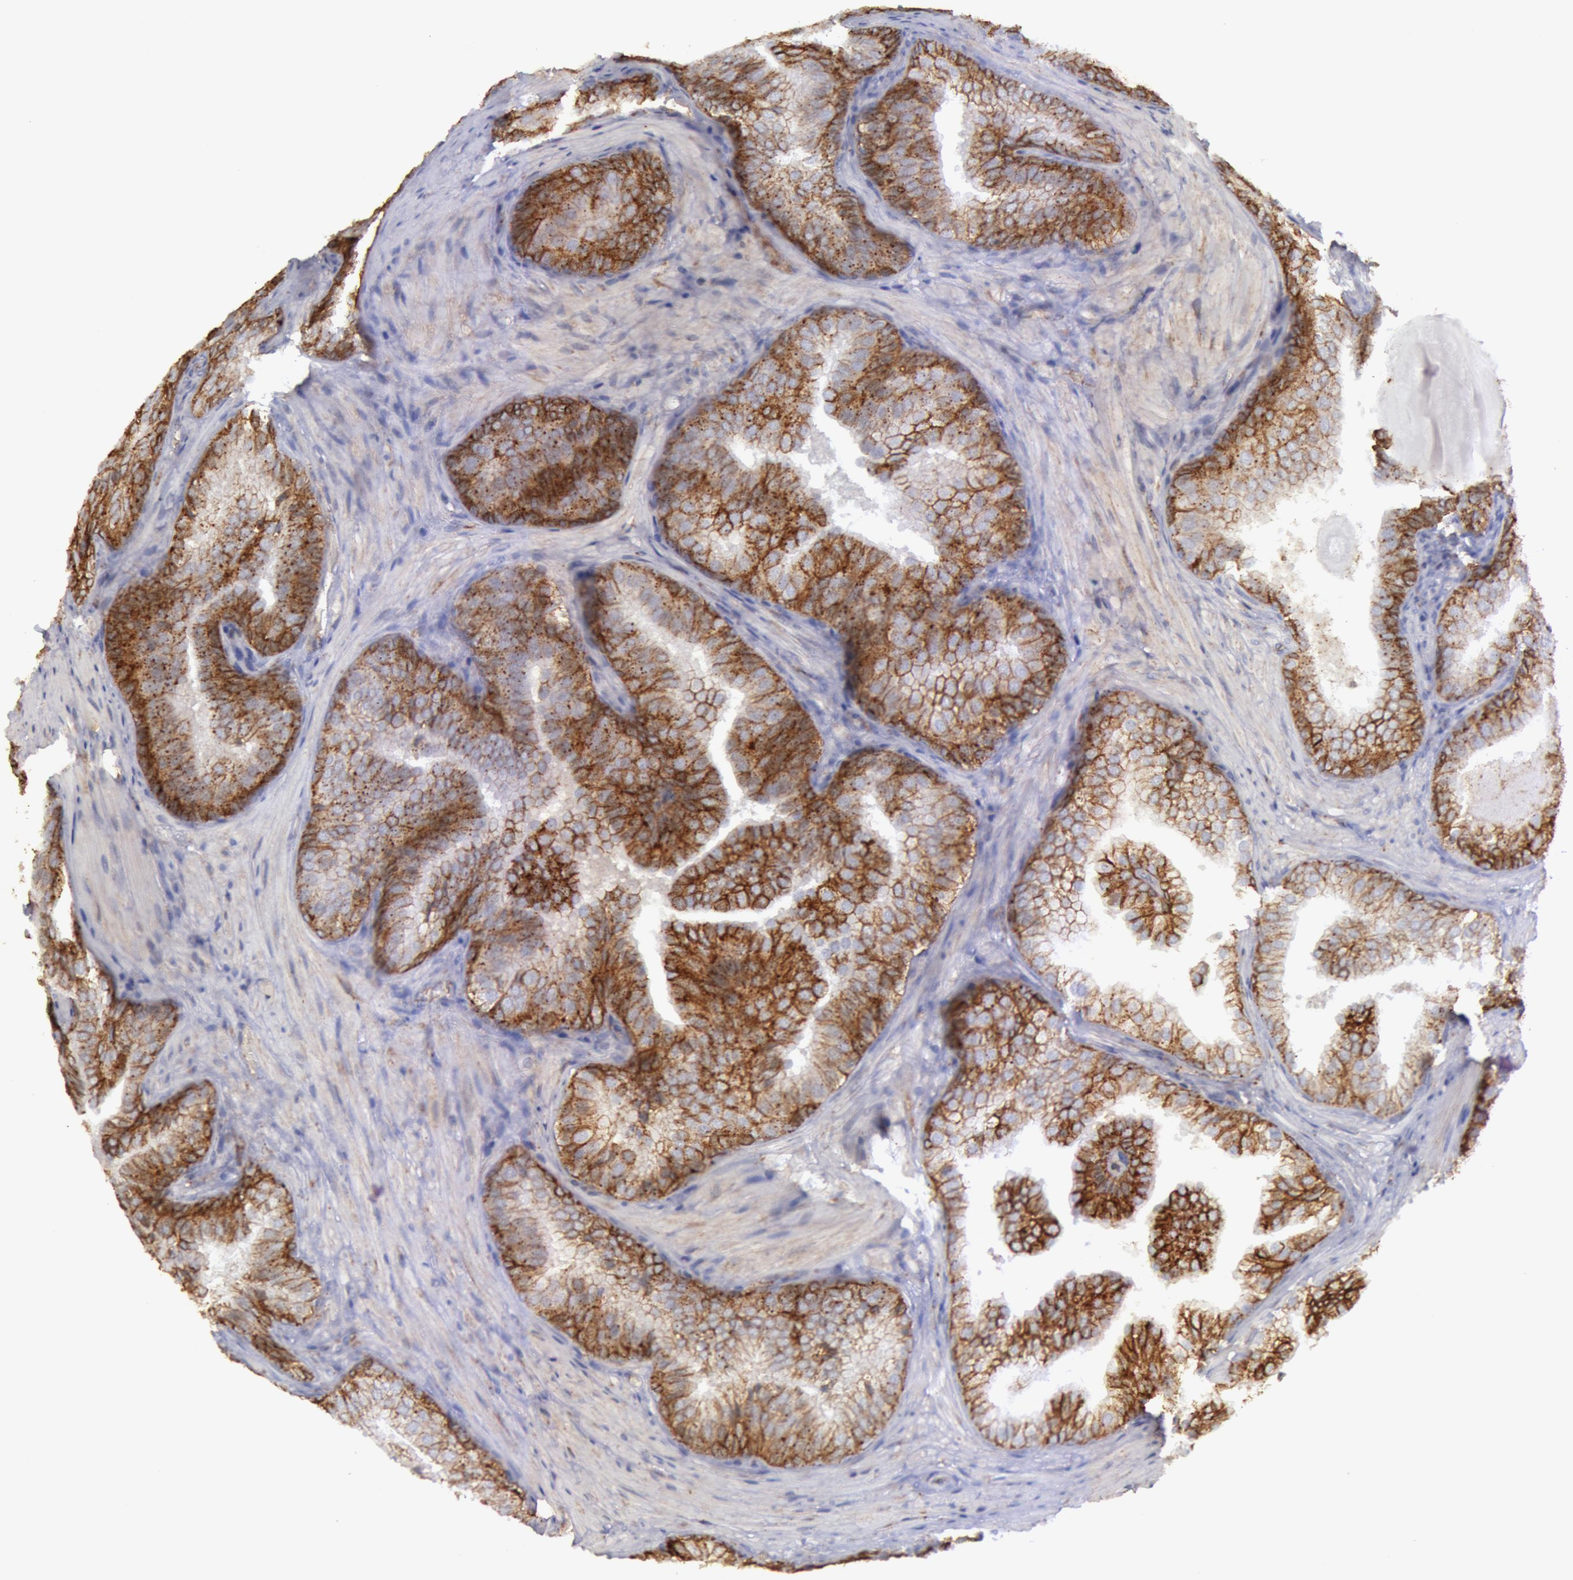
{"staining": {"intensity": "moderate", "quantity": ">75%", "location": "cytoplasmic/membranous"}, "tissue": "prostate cancer", "cell_type": "Tumor cells", "image_type": "cancer", "snomed": [{"axis": "morphology", "description": "Adenocarcinoma, Low grade"}, {"axis": "topography", "description": "Prostate"}], "caption": "Tumor cells show moderate cytoplasmic/membranous staining in about >75% of cells in prostate cancer (adenocarcinoma (low-grade)).", "gene": "FLOT2", "patient": {"sex": "male", "age": 69}}